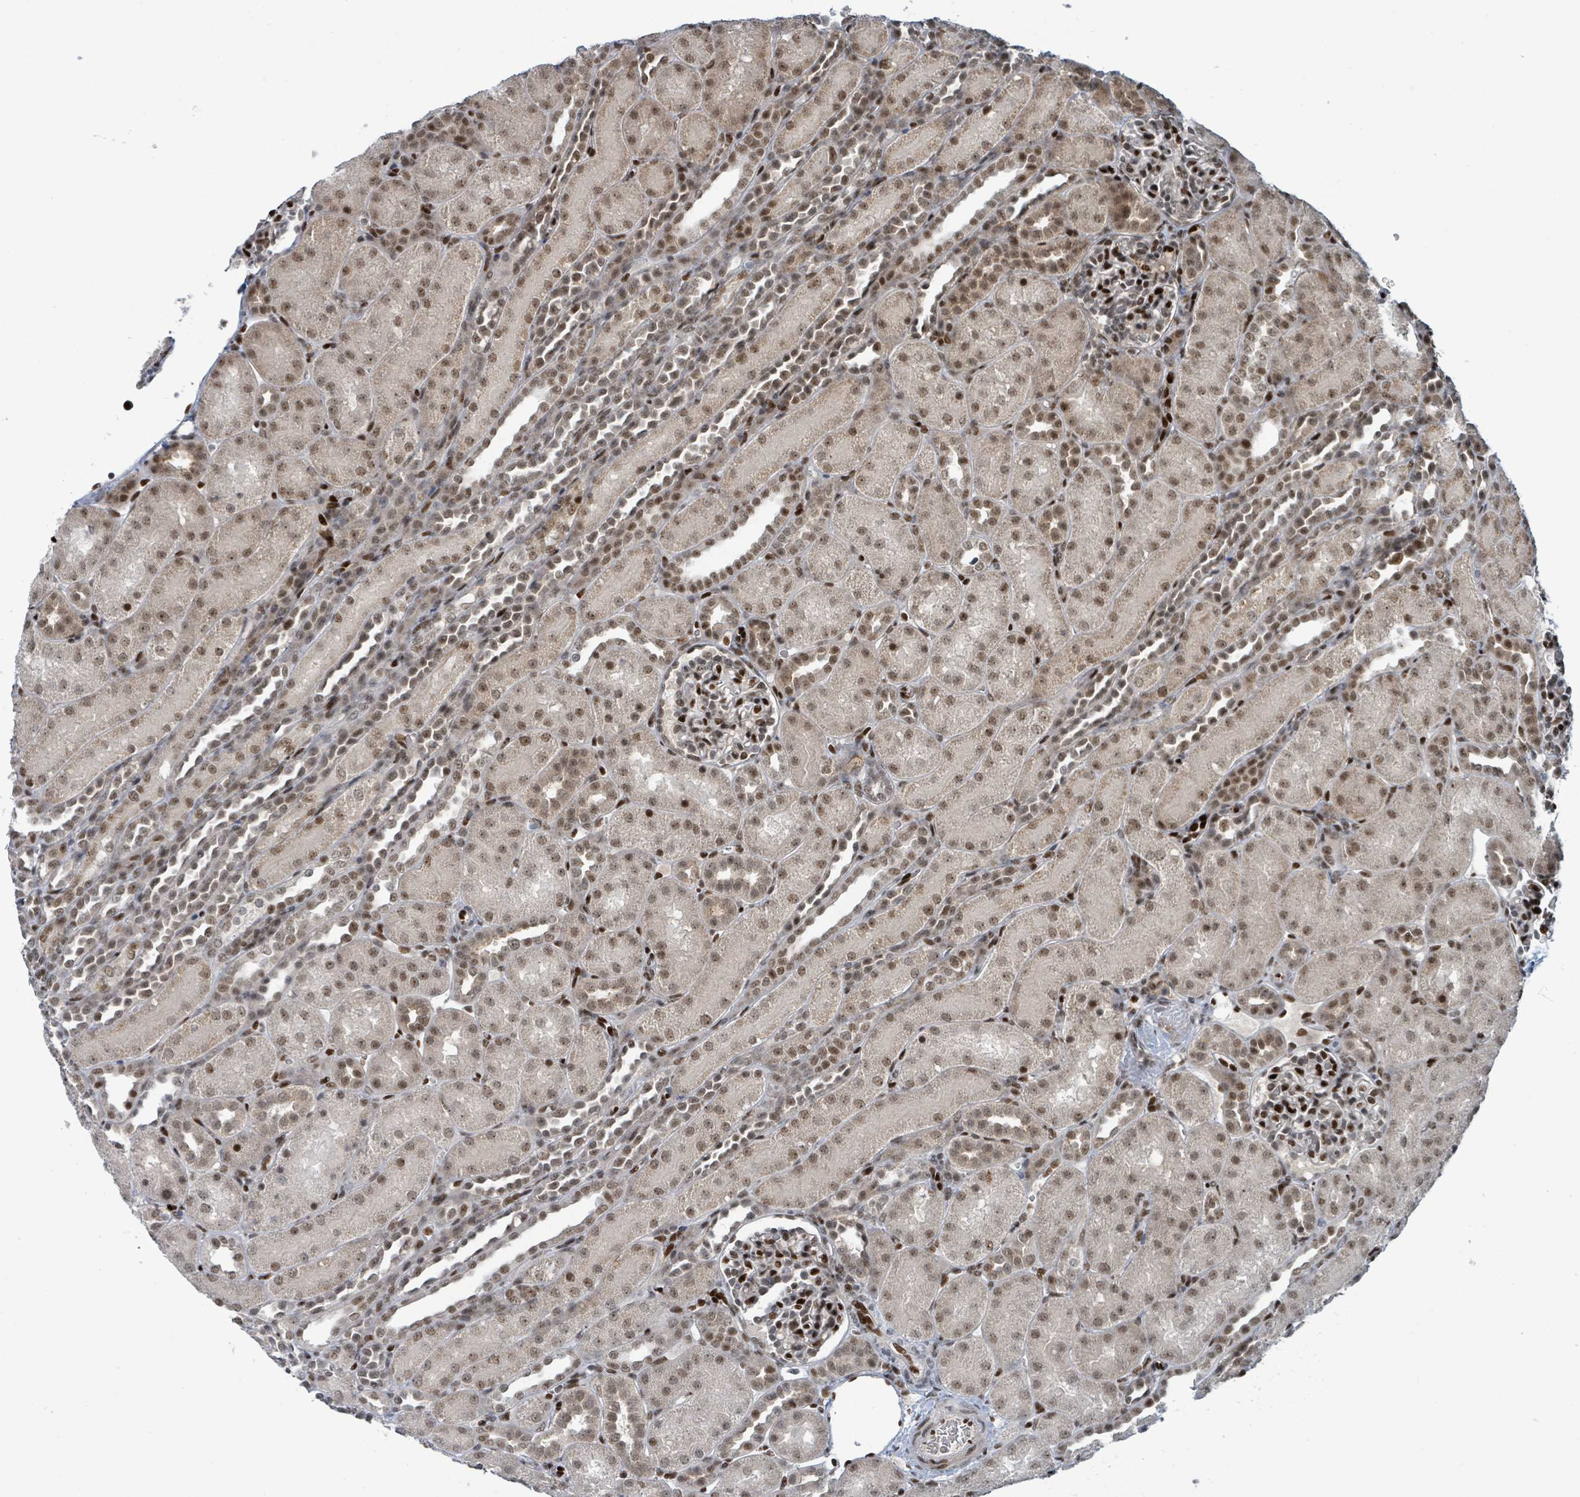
{"staining": {"intensity": "strong", "quantity": "25%-75%", "location": "nuclear"}, "tissue": "kidney", "cell_type": "Cells in glomeruli", "image_type": "normal", "snomed": [{"axis": "morphology", "description": "Normal tissue, NOS"}, {"axis": "topography", "description": "Kidney"}], "caption": "Immunohistochemical staining of normal human kidney displays high levels of strong nuclear staining in approximately 25%-75% of cells in glomeruli.", "gene": "KLF3", "patient": {"sex": "male", "age": 1}}